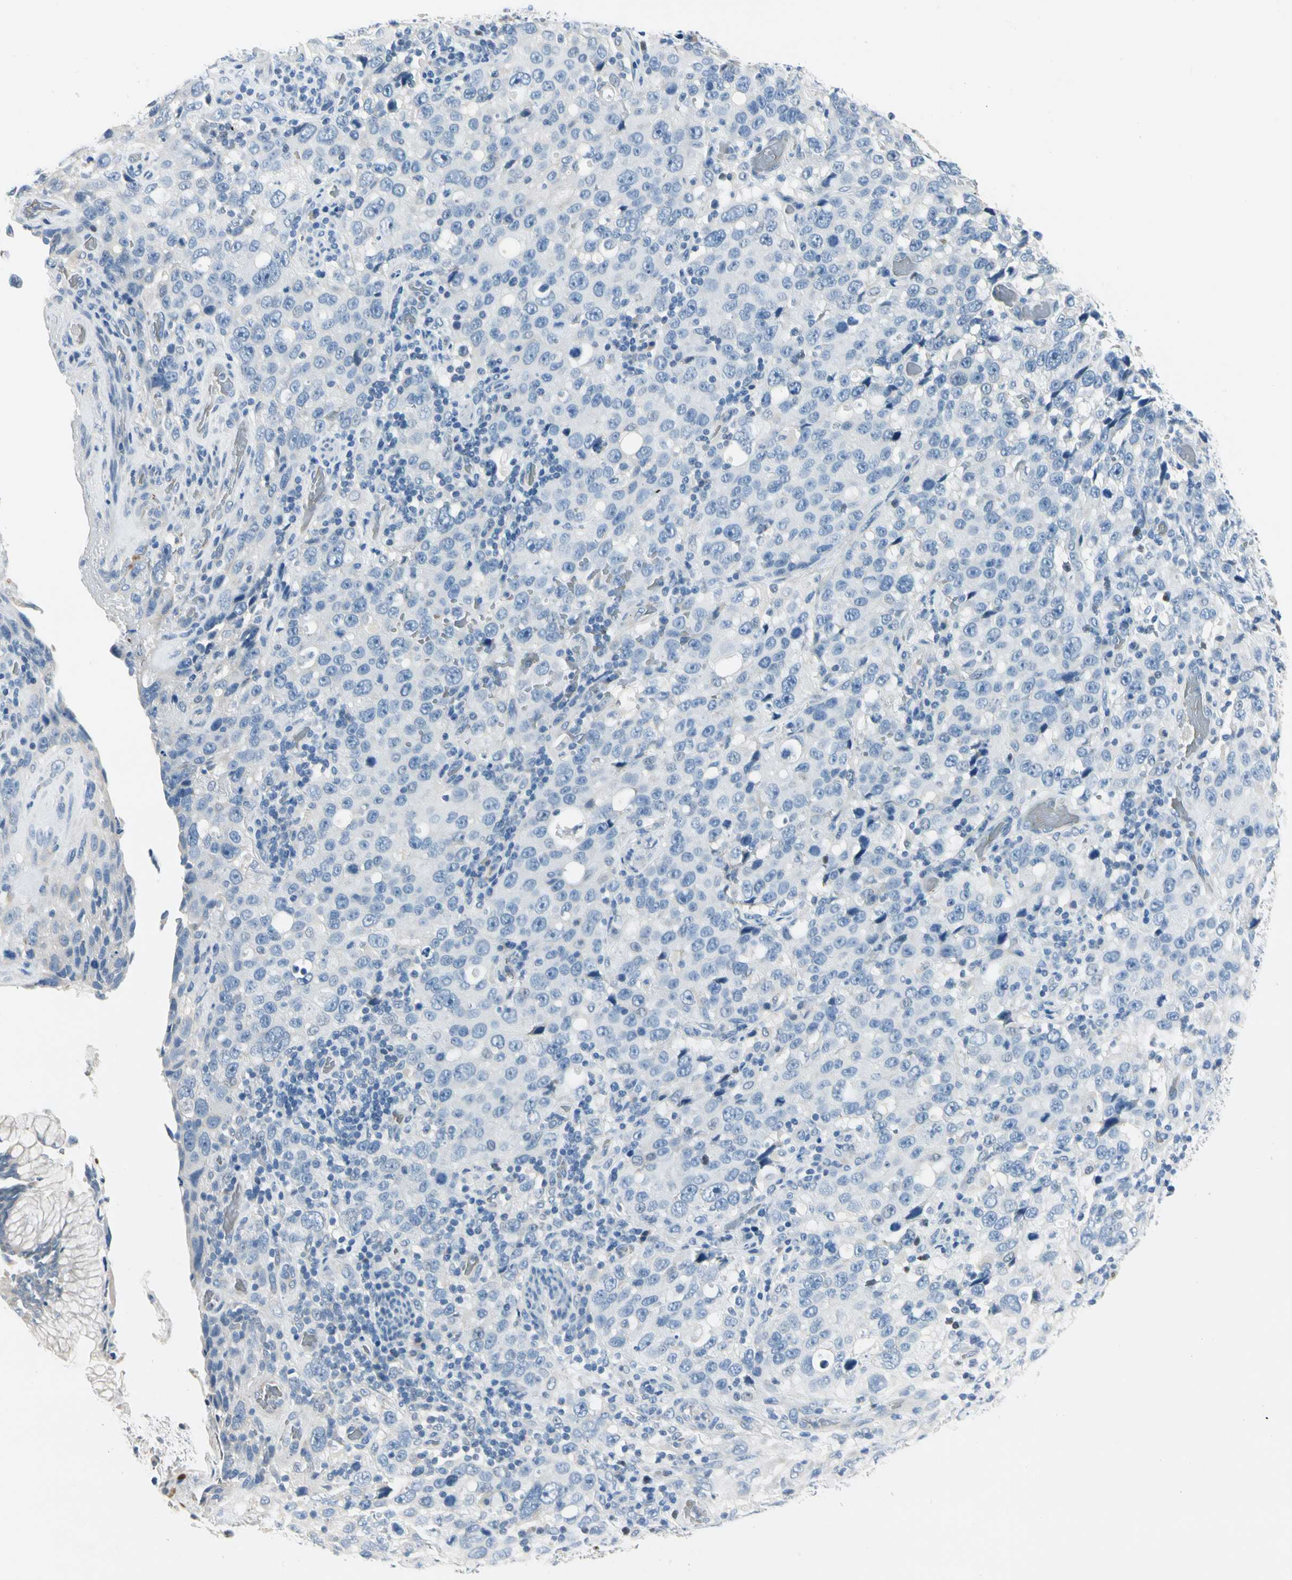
{"staining": {"intensity": "negative", "quantity": "none", "location": "none"}, "tissue": "stomach cancer", "cell_type": "Tumor cells", "image_type": "cancer", "snomed": [{"axis": "morphology", "description": "Normal tissue, NOS"}, {"axis": "morphology", "description": "Adenocarcinoma, NOS"}, {"axis": "topography", "description": "Stomach"}], "caption": "Tumor cells show no significant expression in stomach cancer (adenocarcinoma).", "gene": "CA1", "patient": {"sex": "male", "age": 48}}